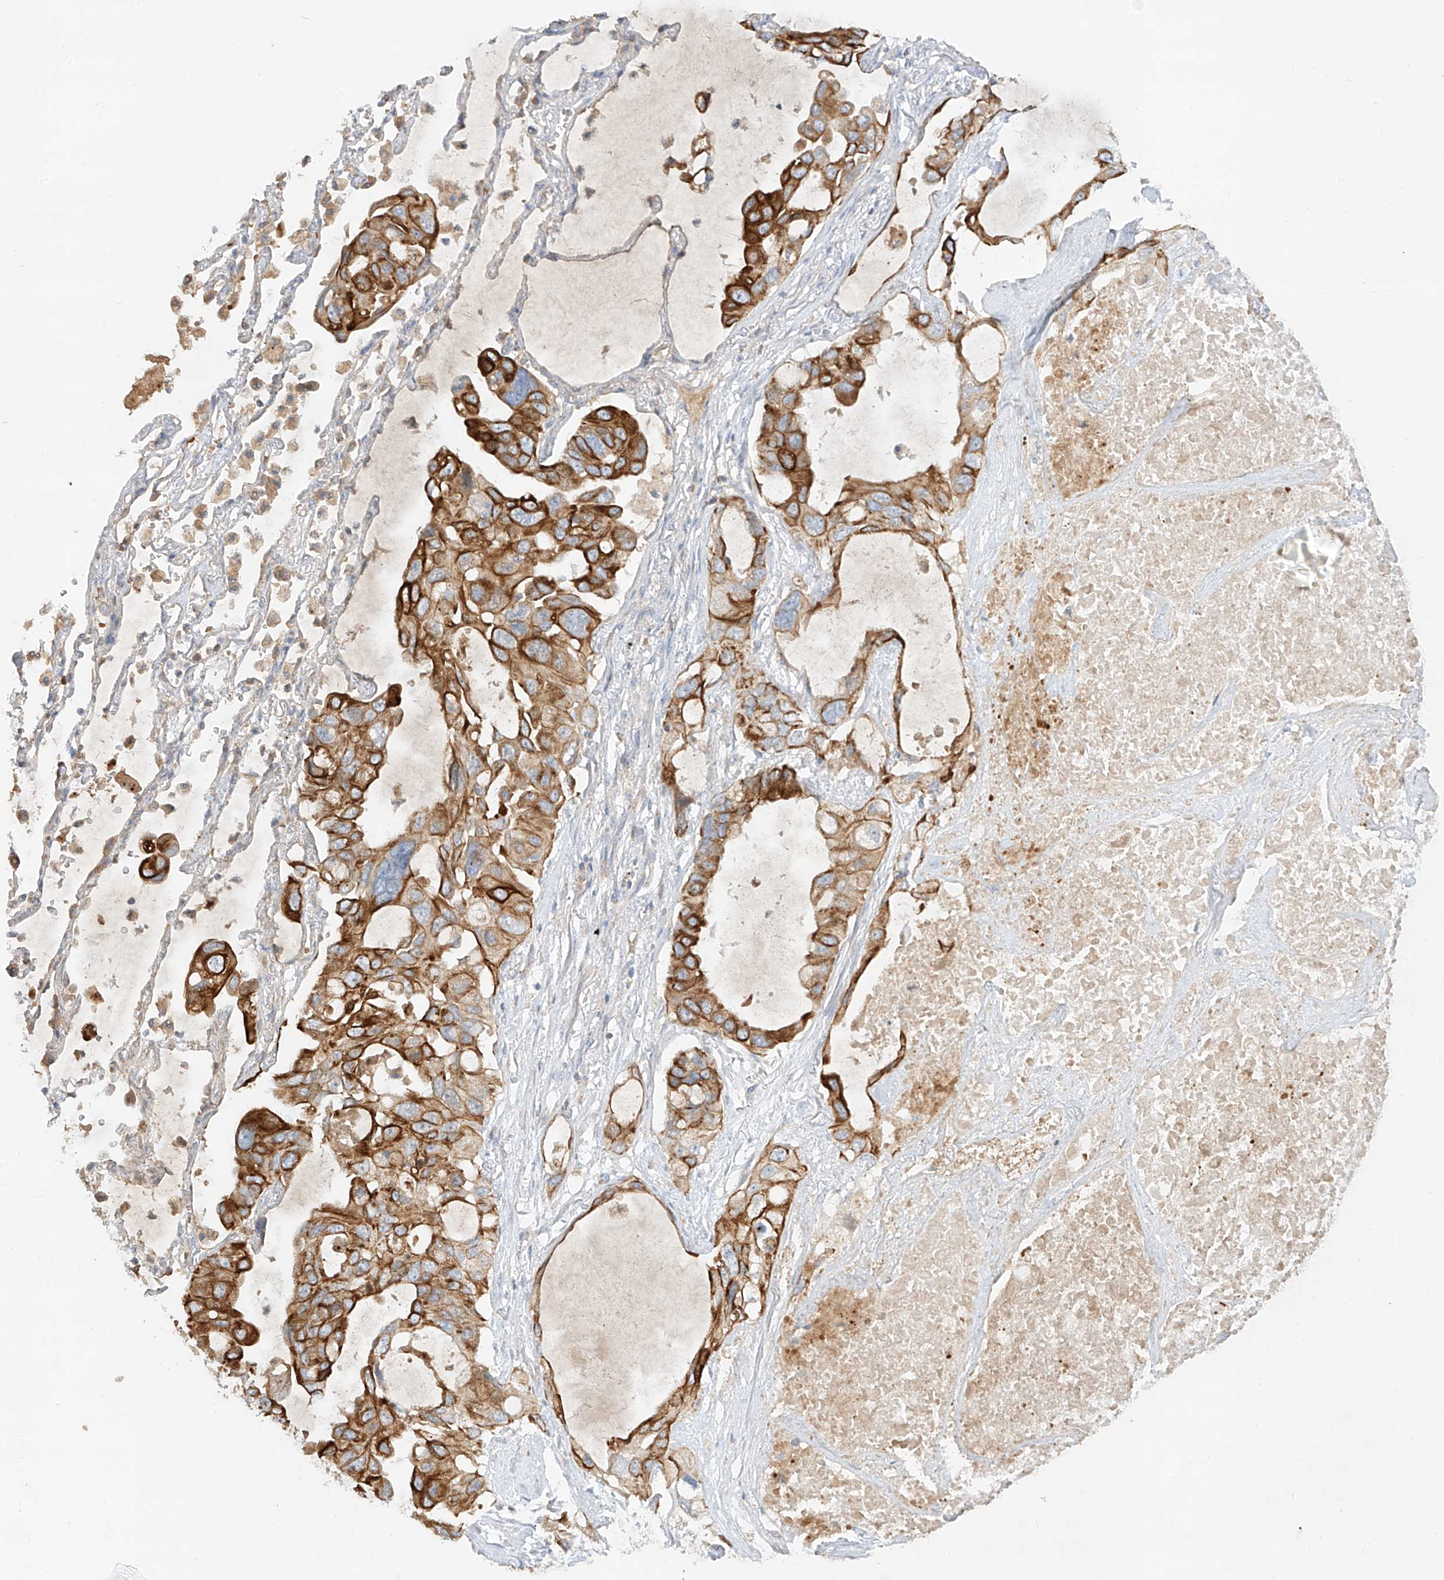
{"staining": {"intensity": "strong", "quantity": ">75%", "location": "cytoplasmic/membranous"}, "tissue": "lung cancer", "cell_type": "Tumor cells", "image_type": "cancer", "snomed": [{"axis": "morphology", "description": "Squamous cell carcinoma, NOS"}, {"axis": "topography", "description": "Lung"}], "caption": "This is an image of immunohistochemistry (IHC) staining of lung cancer, which shows strong staining in the cytoplasmic/membranous of tumor cells.", "gene": "KPNA7", "patient": {"sex": "female", "age": 73}}